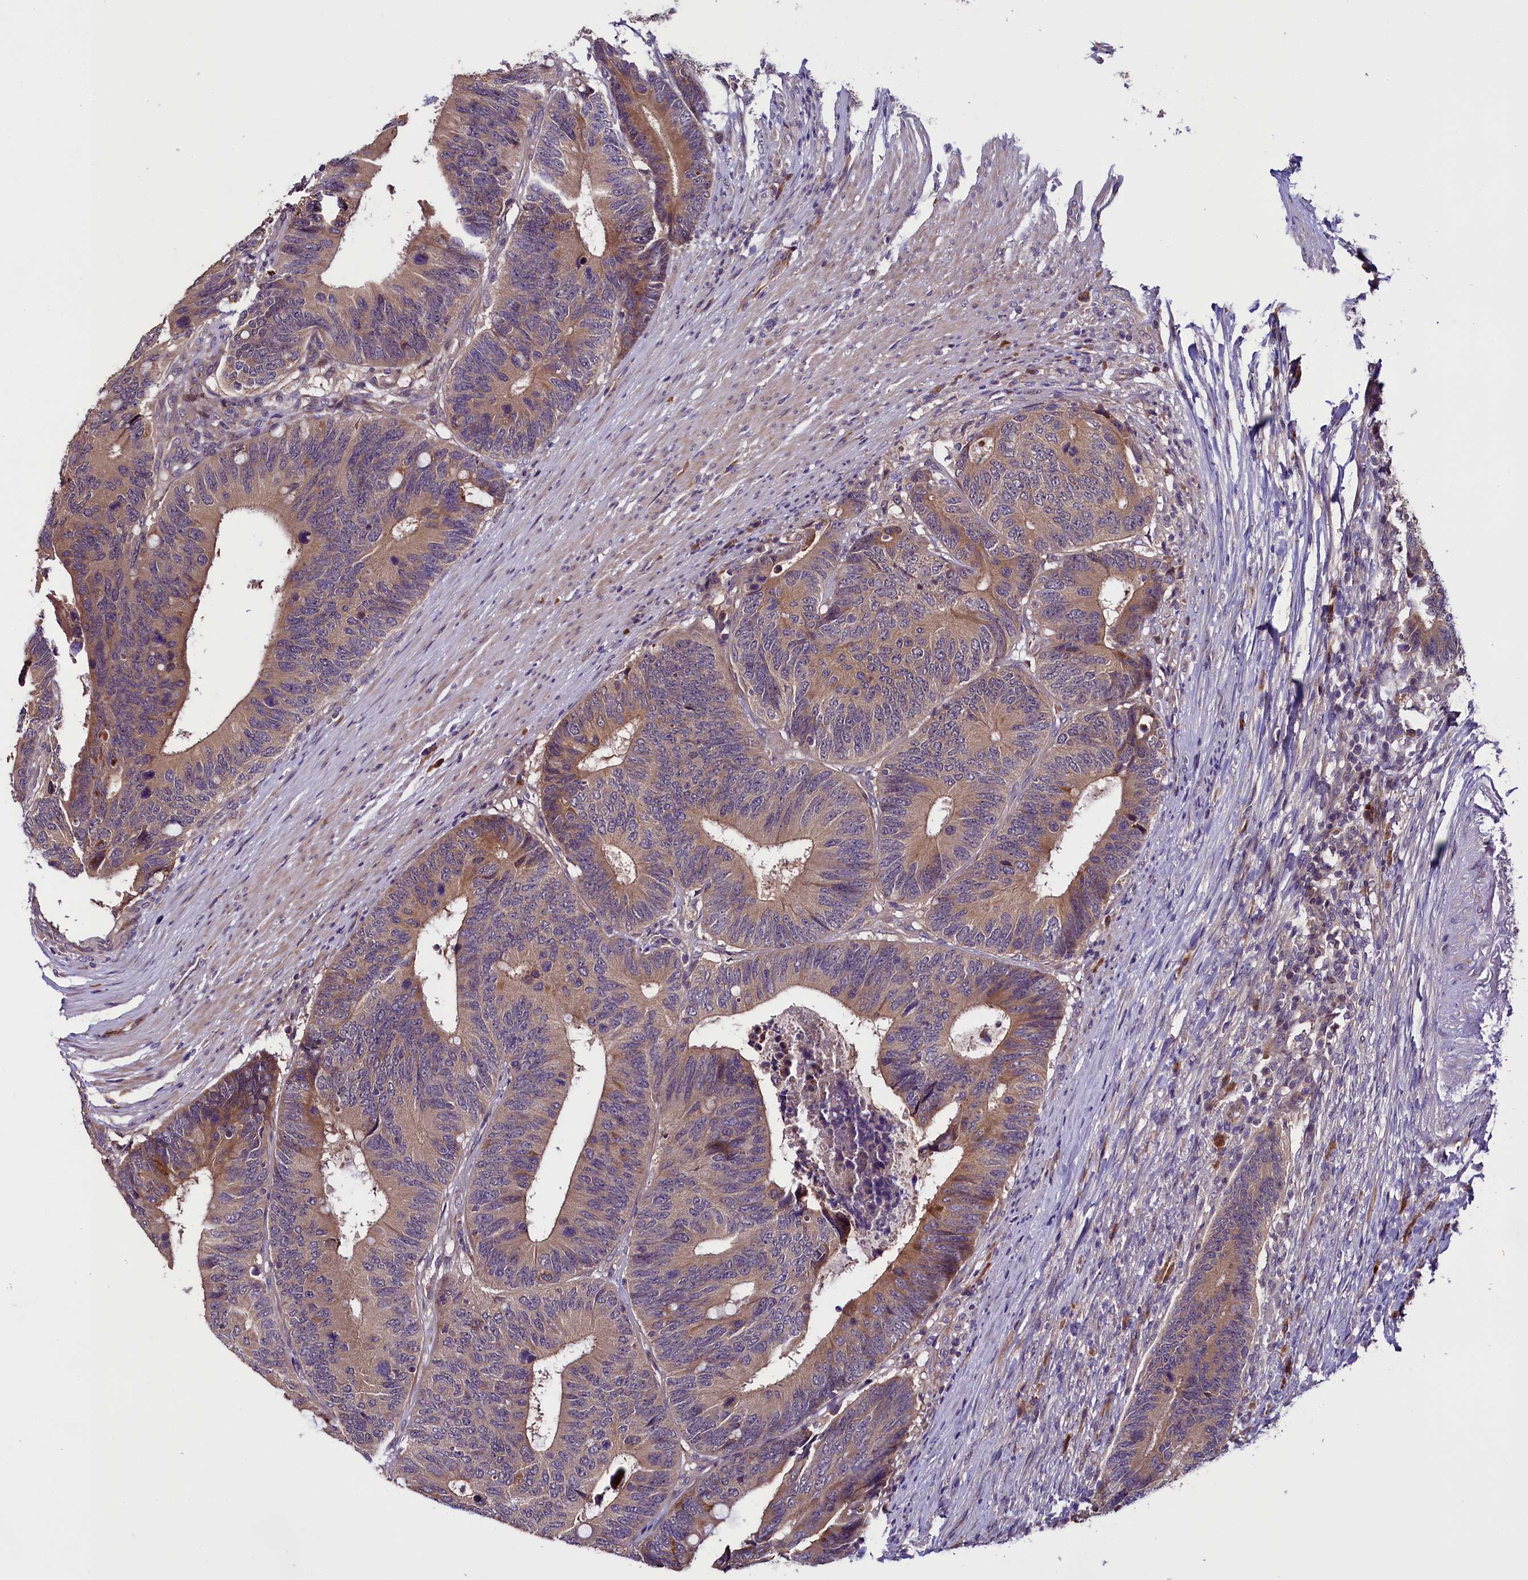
{"staining": {"intensity": "weak", "quantity": ">75%", "location": "cytoplasmic/membranous"}, "tissue": "colorectal cancer", "cell_type": "Tumor cells", "image_type": "cancer", "snomed": [{"axis": "morphology", "description": "Adenocarcinoma, NOS"}, {"axis": "topography", "description": "Colon"}], "caption": "About >75% of tumor cells in colorectal adenocarcinoma demonstrate weak cytoplasmic/membranous protein expression as visualized by brown immunohistochemical staining.", "gene": "RPUSD2", "patient": {"sex": "male", "age": 87}}